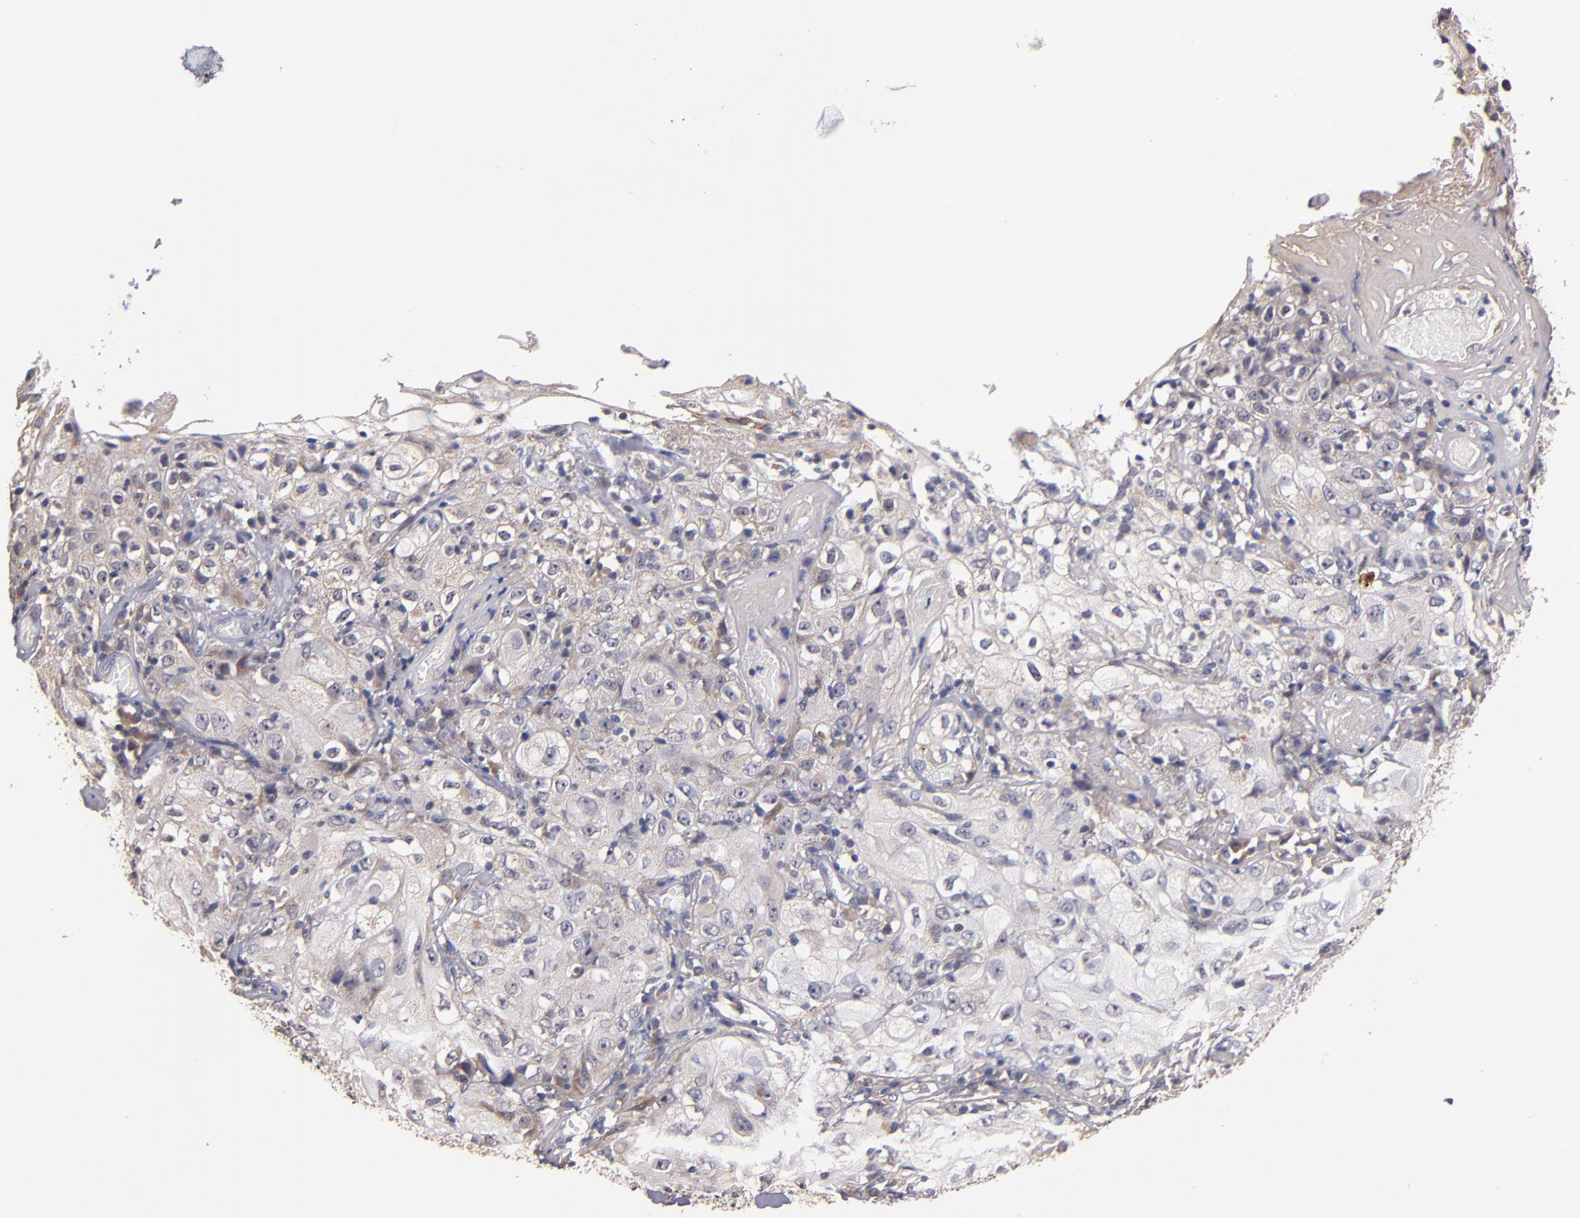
{"staining": {"intensity": "negative", "quantity": "none", "location": "none"}, "tissue": "skin cancer", "cell_type": "Tumor cells", "image_type": "cancer", "snomed": [{"axis": "morphology", "description": "Squamous cell carcinoma, NOS"}, {"axis": "topography", "description": "Skin"}], "caption": "A photomicrograph of human skin squamous cell carcinoma is negative for staining in tumor cells.", "gene": "DIABLO", "patient": {"sex": "male", "age": 65}}